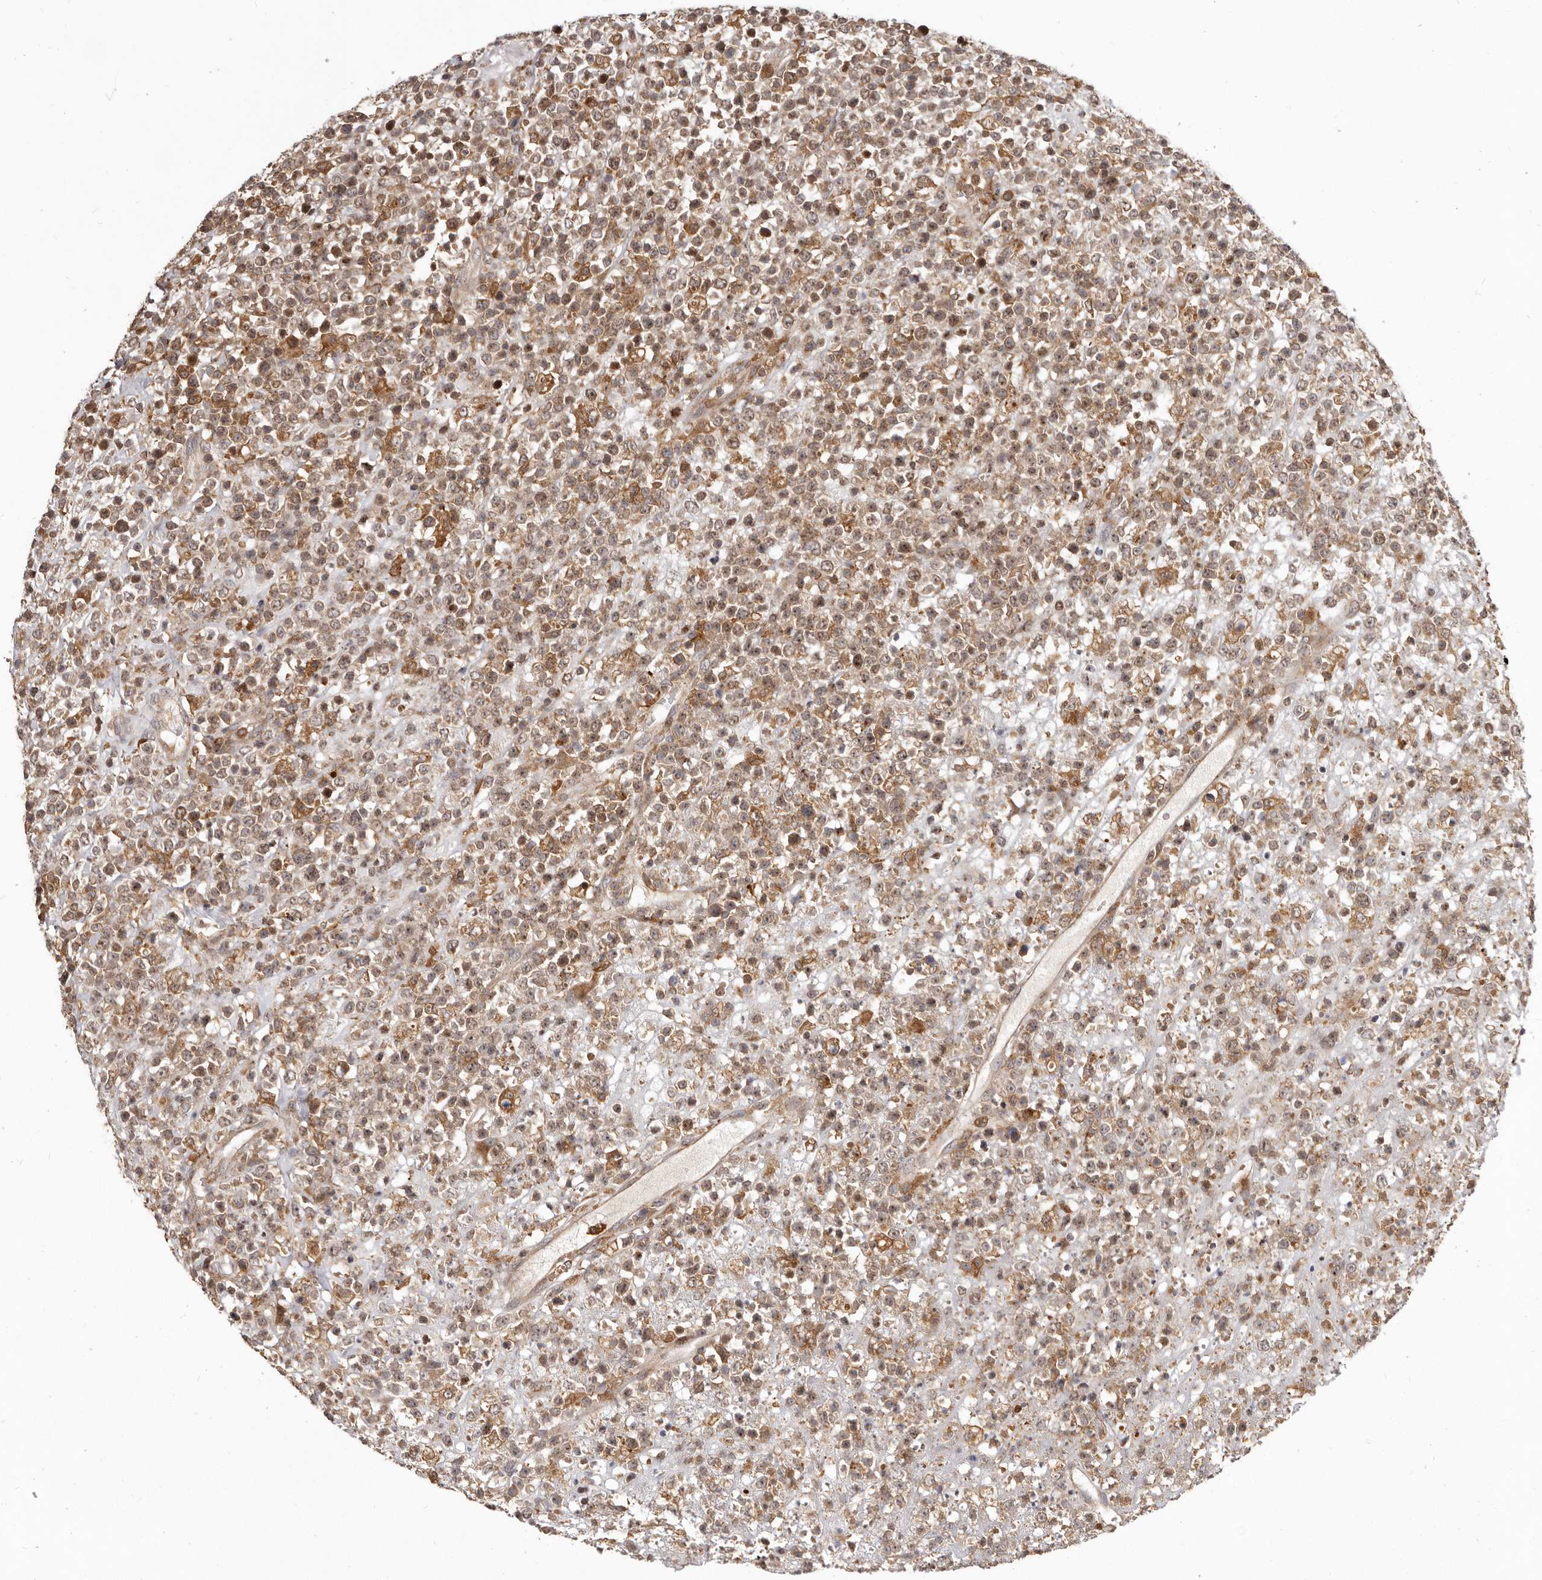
{"staining": {"intensity": "moderate", "quantity": ">75%", "location": "cytoplasmic/membranous"}, "tissue": "lymphoma", "cell_type": "Tumor cells", "image_type": "cancer", "snomed": [{"axis": "morphology", "description": "Malignant lymphoma, non-Hodgkin's type, High grade"}, {"axis": "topography", "description": "Colon"}], "caption": "Brown immunohistochemical staining in lymphoma displays moderate cytoplasmic/membranous positivity in approximately >75% of tumor cells.", "gene": "RNF187", "patient": {"sex": "female", "age": 53}}